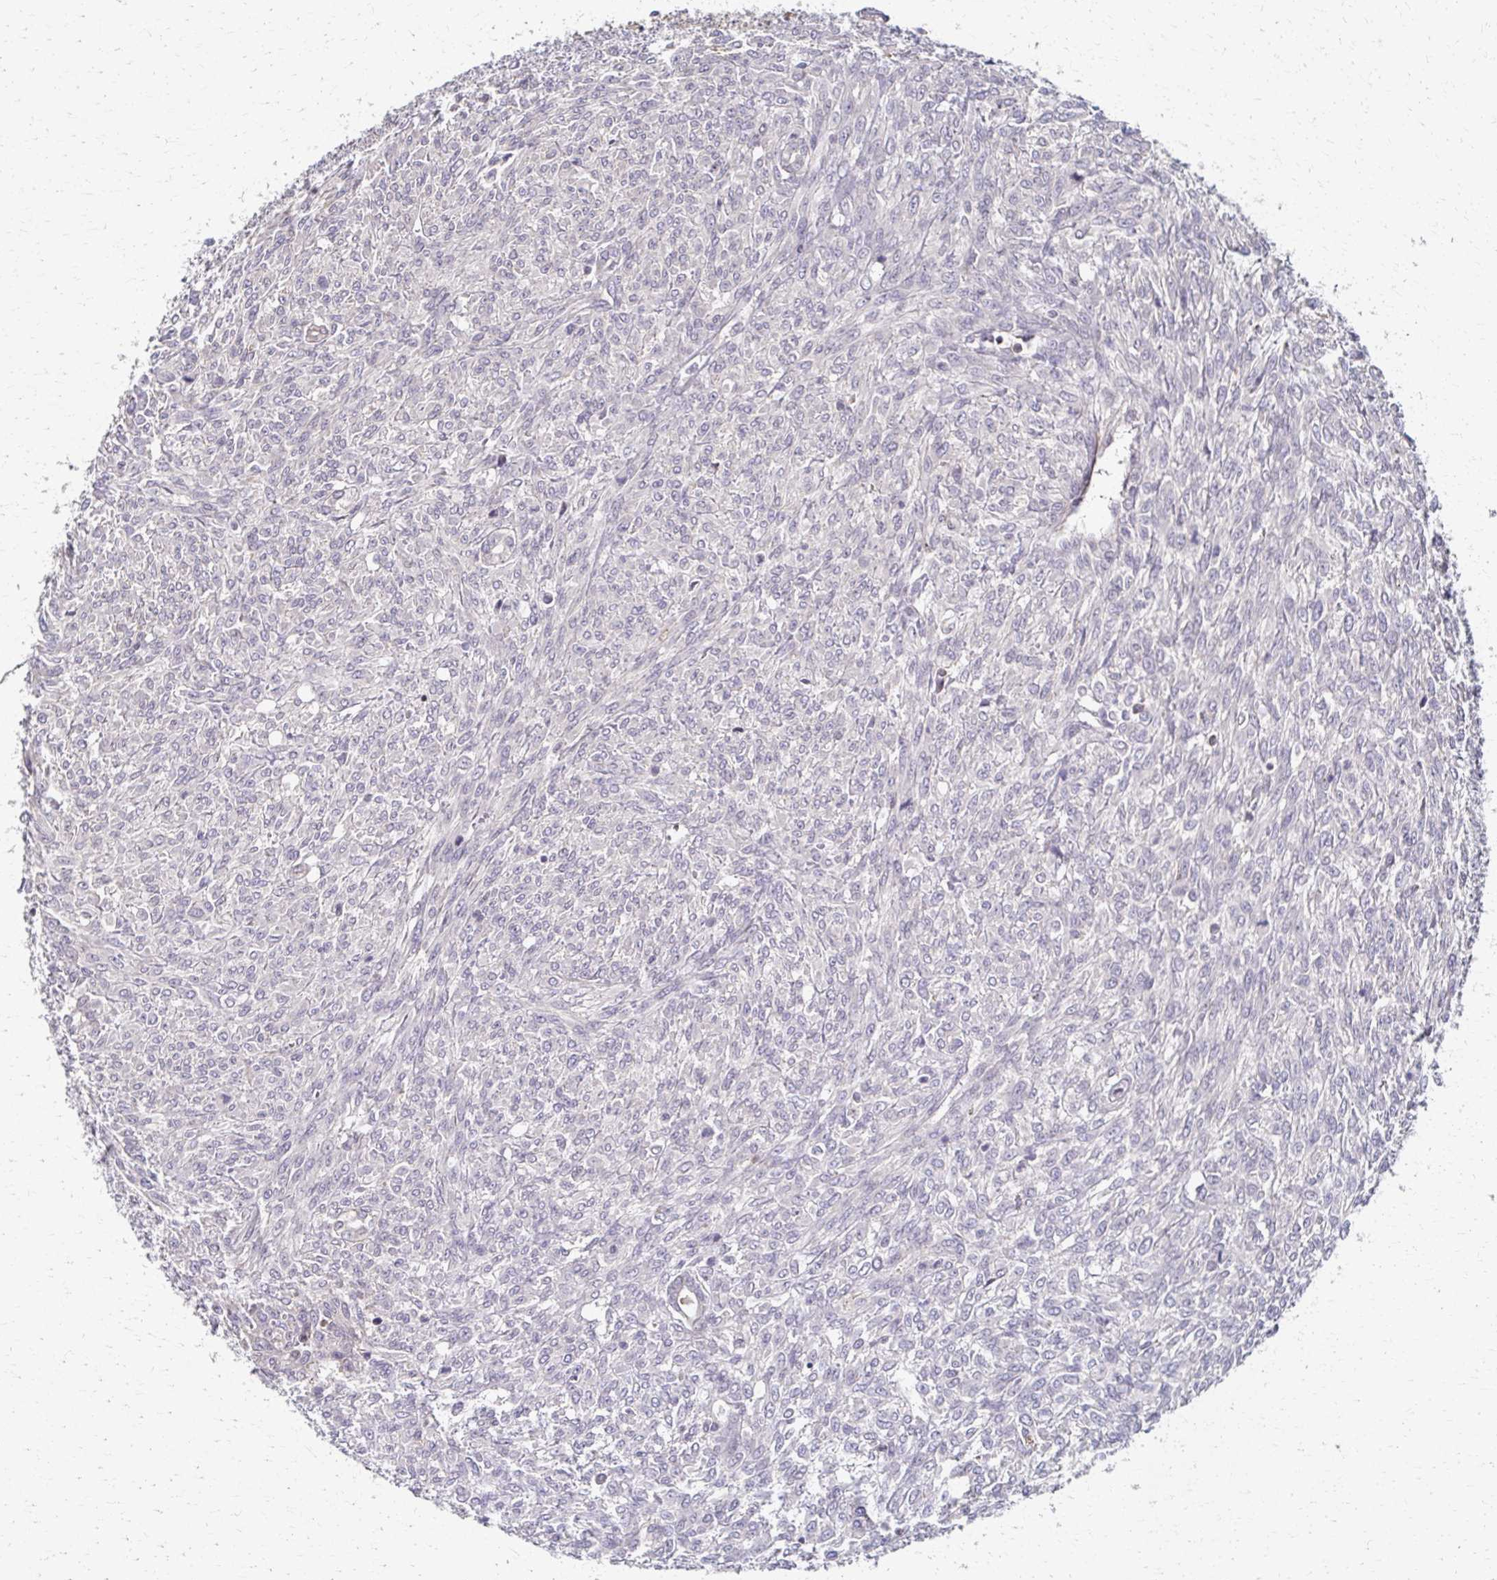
{"staining": {"intensity": "negative", "quantity": "none", "location": "none"}, "tissue": "renal cancer", "cell_type": "Tumor cells", "image_type": "cancer", "snomed": [{"axis": "morphology", "description": "Adenocarcinoma, NOS"}, {"axis": "topography", "description": "Kidney"}], "caption": "Immunohistochemistry (IHC) of human renal cancer (adenocarcinoma) exhibits no positivity in tumor cells.", "gene": "EOLA2", "patient": {"sex": "male", "age": 58}}